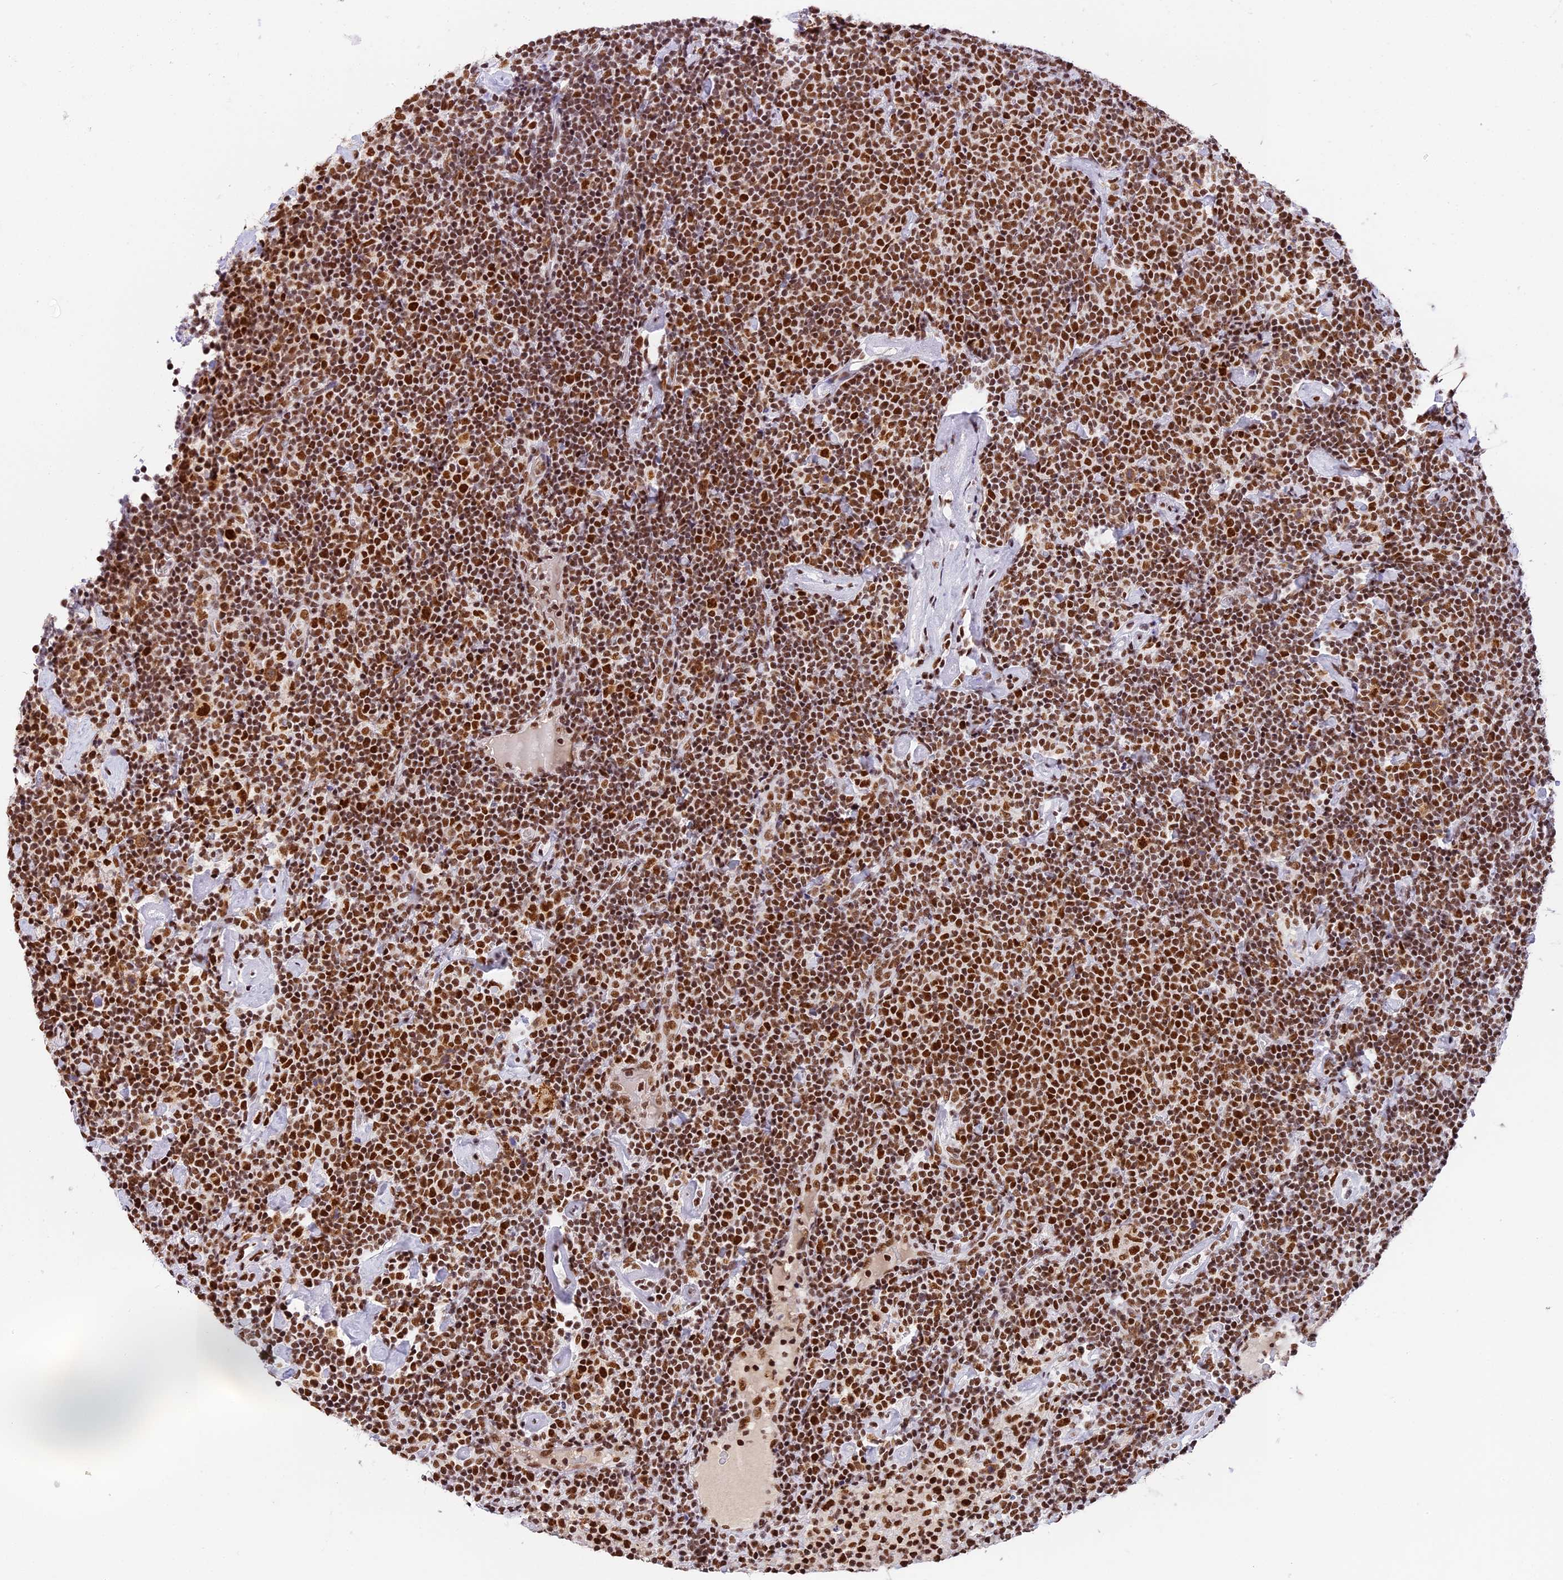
{"staining": {"intensity": "strong", "quantity": ">75%", "location": "nuclear"}, "tissue": "lymphoma", "cell_type": "Tumor cells", "image_type": "cancer", "snomed": [{"axis": "morphology", "description": "Malignant lymphoma, non-Hodgkin's type, High grade"}, {"axis": "topography", "description": "Lymph node"}], "caption": "Tumor cells reveal high levels of strong nuclear expression in approximately >75% of cells in lymphoma.", "gene": "SBNO1", "patient": {"sex": "male", "age": 61}}